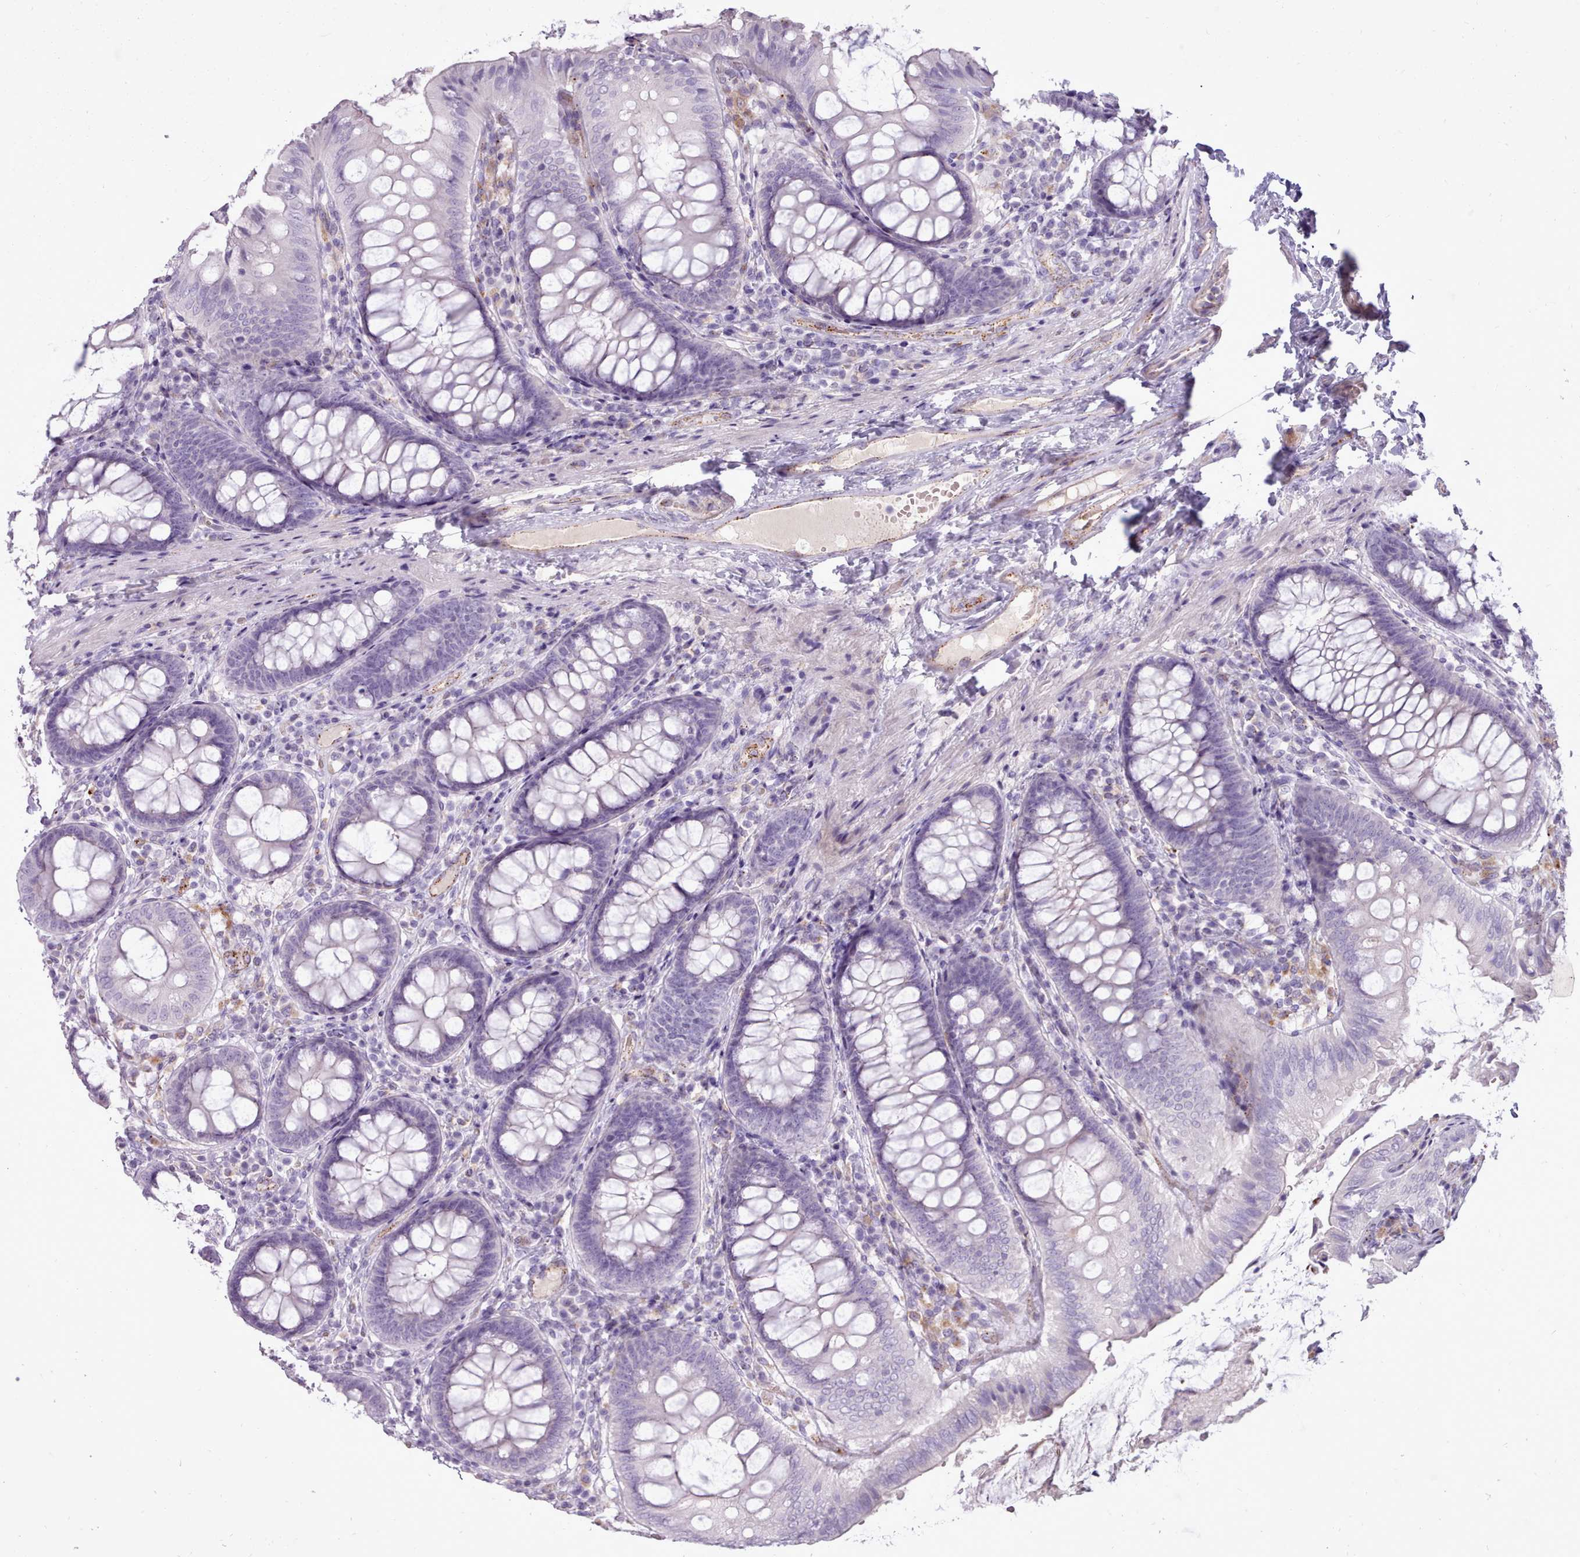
{"staining": {"intensity": "negative", "quantity": "none", "location": "none"}, "tissue": "colon", "cell_type": "Endothelial cells", "image_type": "normal", "snomed": [{"axis": "morphology", "description": "Normal tissue, NOS"}, {"axis": "topography", "description": "Colon"}], "caption": "Immunohistochemistry (IHC) histopathology image of benign colon stained for a protein (brown), which displays no positivity in endothelial cells.", "gene": "ATRAID", "patient": {"sex": "male", "age": 84}}